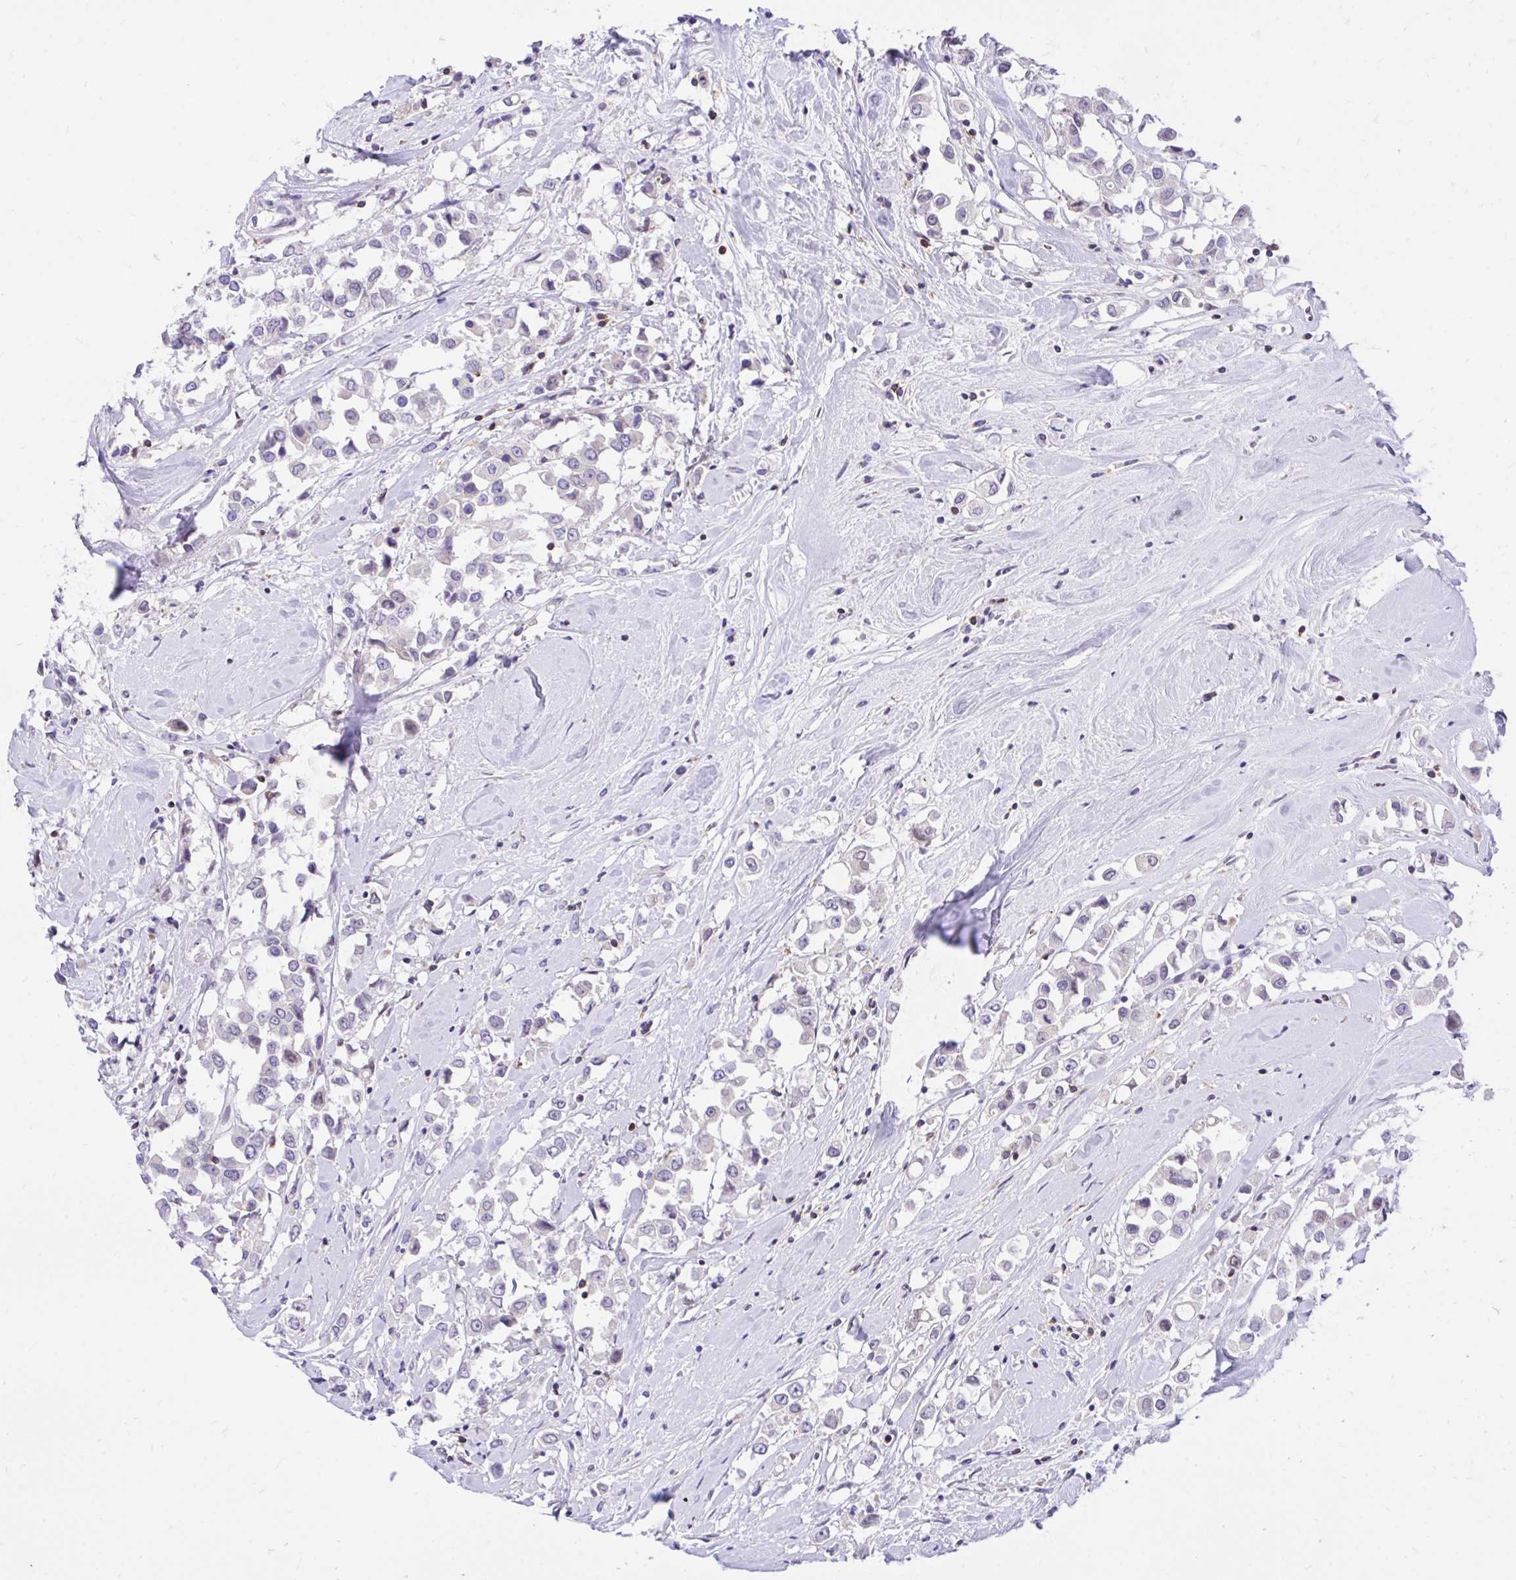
{"staining": {"intensity": "negative", "quantity": "none", "location": "none"}, "tissue": "breast cancer", "cell_type": "Tumor cells", "image_type": "cancer", "snomed": [{"axis": "morphology", "description": "Duct carcinoma"}, {"axis": "topography", "description": "Breast"}], "caption": "This is a histopathology image of immunohistochemistry staining of breast cancer, which shows no staining in tumor cells. (DAB (3,3'-diaminobenzidine) immunohistochemistry visualized using brightfield microscopy, high magnification).", "gene": "CXCL8", "patient": {"sex": "female", "age": 61}}